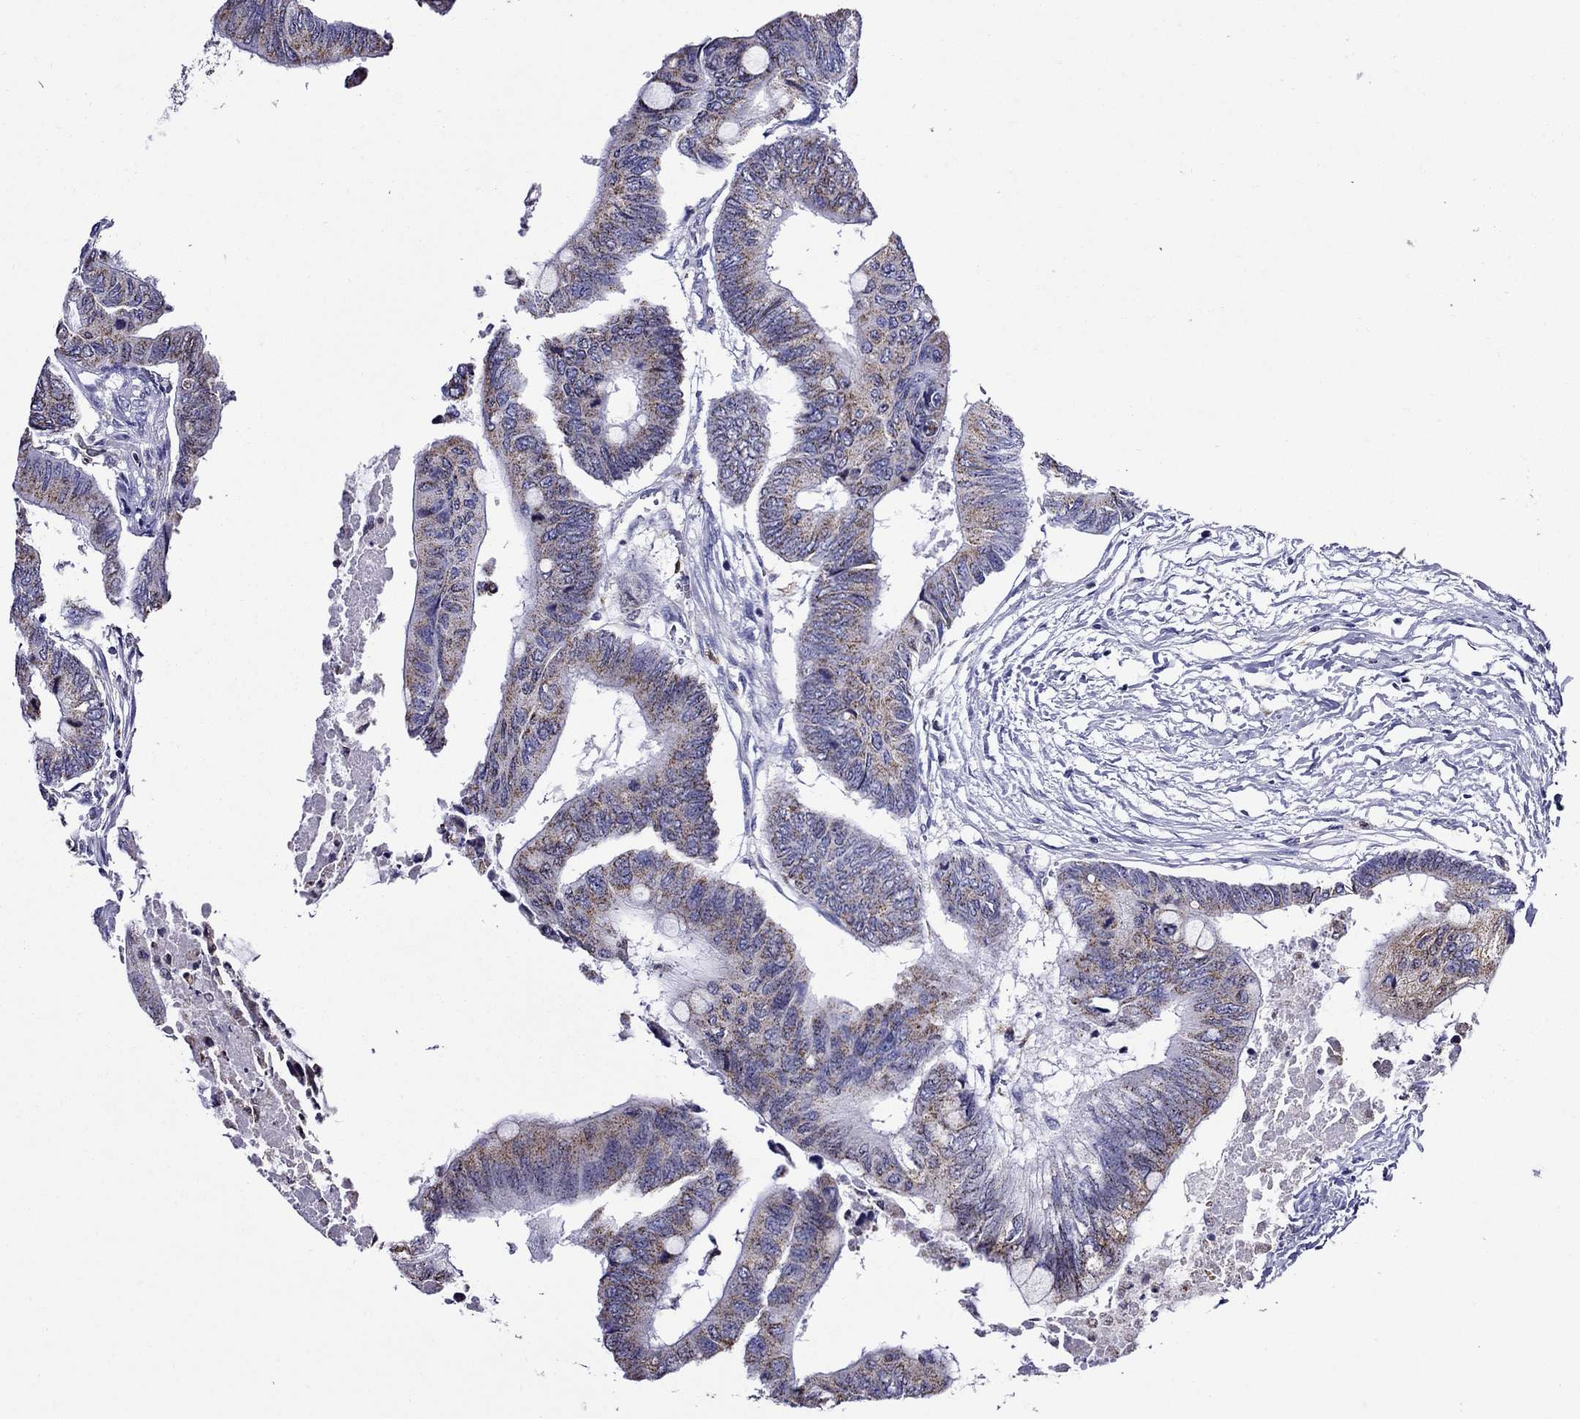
{"staining": {"intensity": "moderate", "quantity": "<25%", "location": "cytoplasmic/membranous"}, "tissue": "colorectal cancer", "cell_type": "Tumor cells", "image_type": "cancer", "snomed": [{"axis": "morphology", "description": "Normal tissue, NOS"}, {"axis": "morphology", "description": "Adenocarcinoma, NOS"}, {"axis": "topography", "description": "Rectum"}, {"axis": "topography", "description": "Peripheral nerve tissue"}], "caption": "Colorectal cancer stained with a brown dye shows moderate cytoplasmic/membranous positive positivity in about <25% of tumor cells.", "gene": "SCG2", "patient": {"sex": "male", "age": 92}}